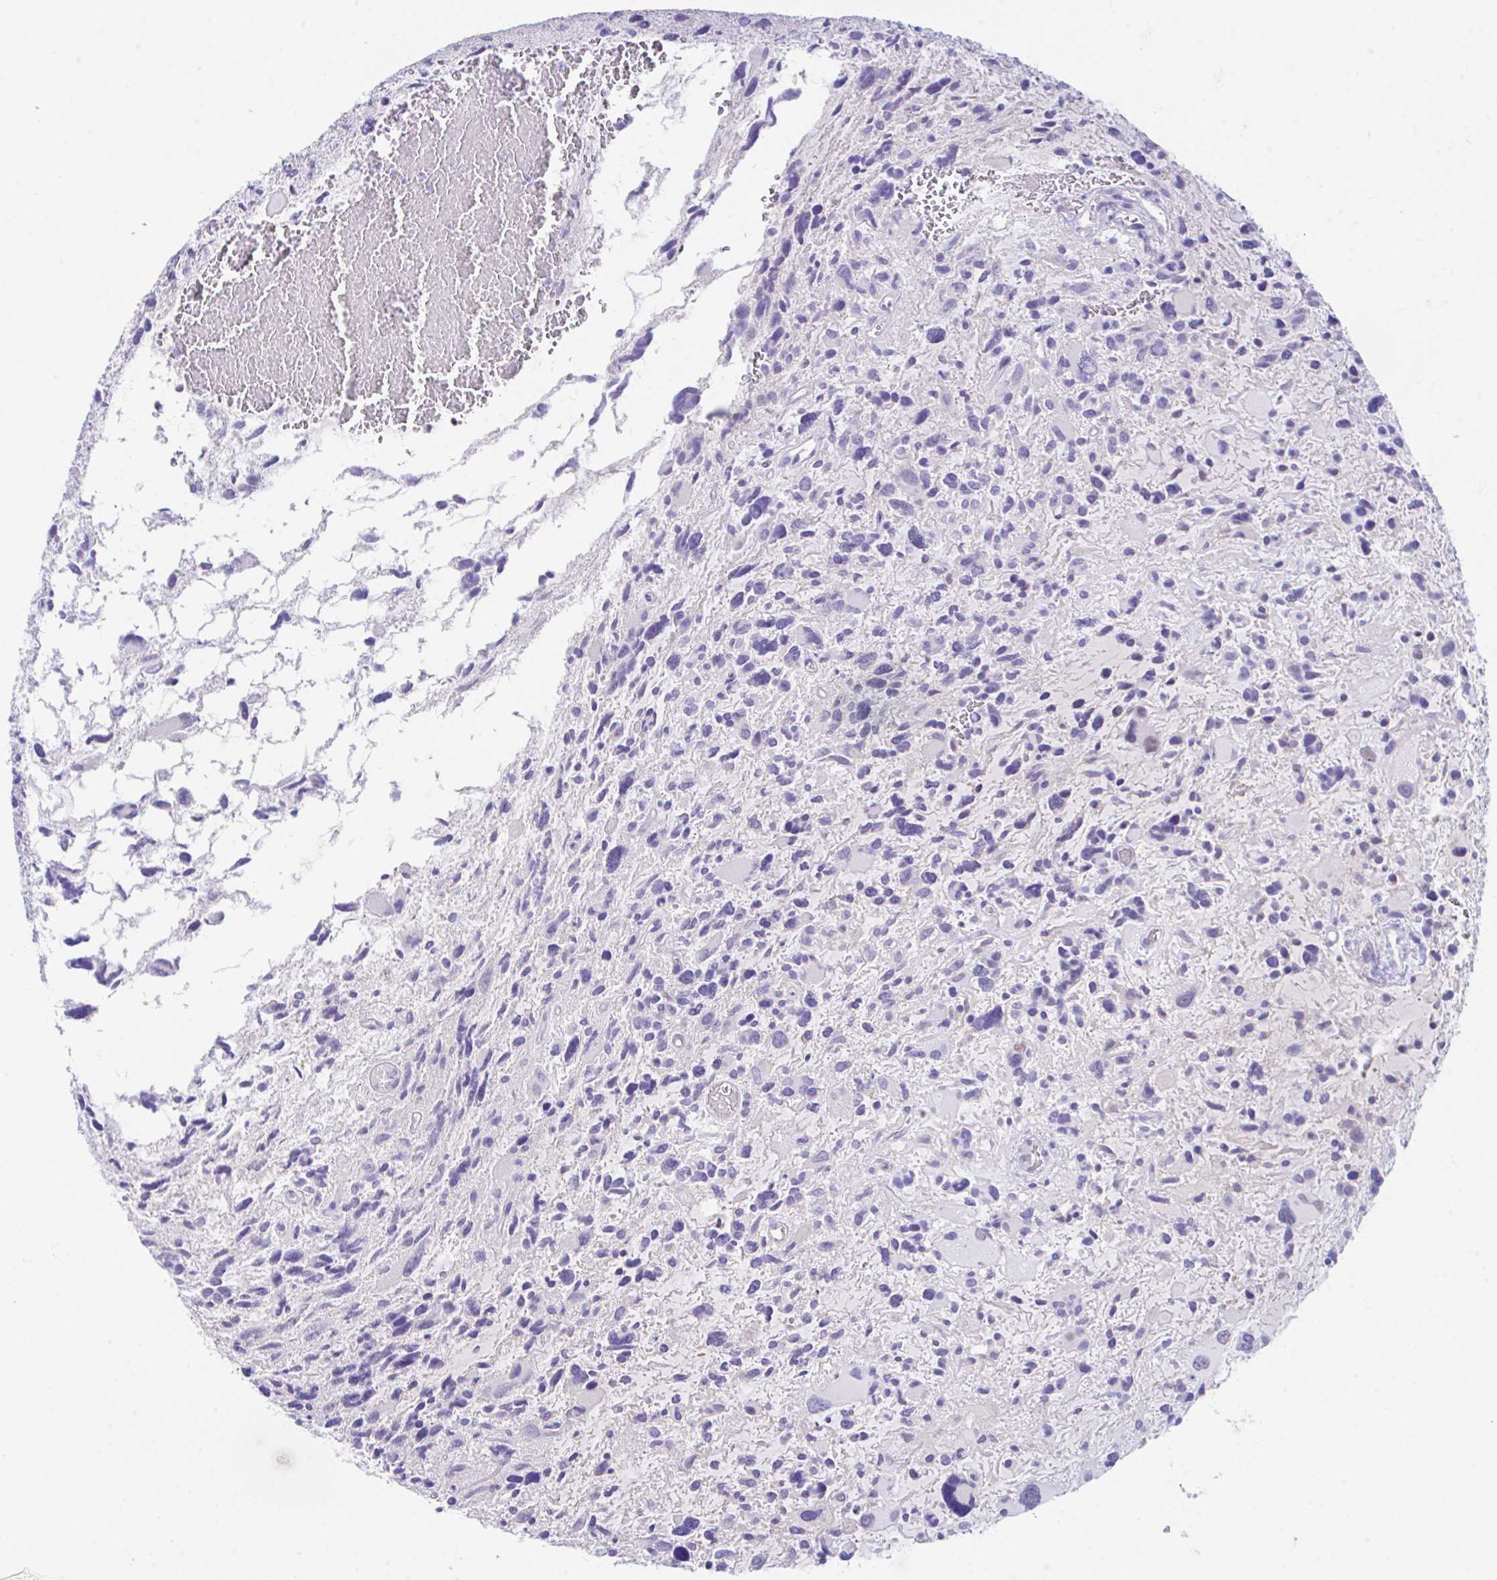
{"staining": {"intensity": "negative", "quantity": "none", "location": "none"}, "tissue": "glioma", "cell_type": "Tumor cells", "image_type": "cancer", "snomed": [{"axis": "morphology", "description": "Glioma, malignant, High grade"}, {"axis": "topography", "description": "Brain"}], "caption": "The photomicrograph exhibits no staining of tumor cells in glioma.", "gene": "HOXB4", "patient": {"sex": "female", "age": 11}}